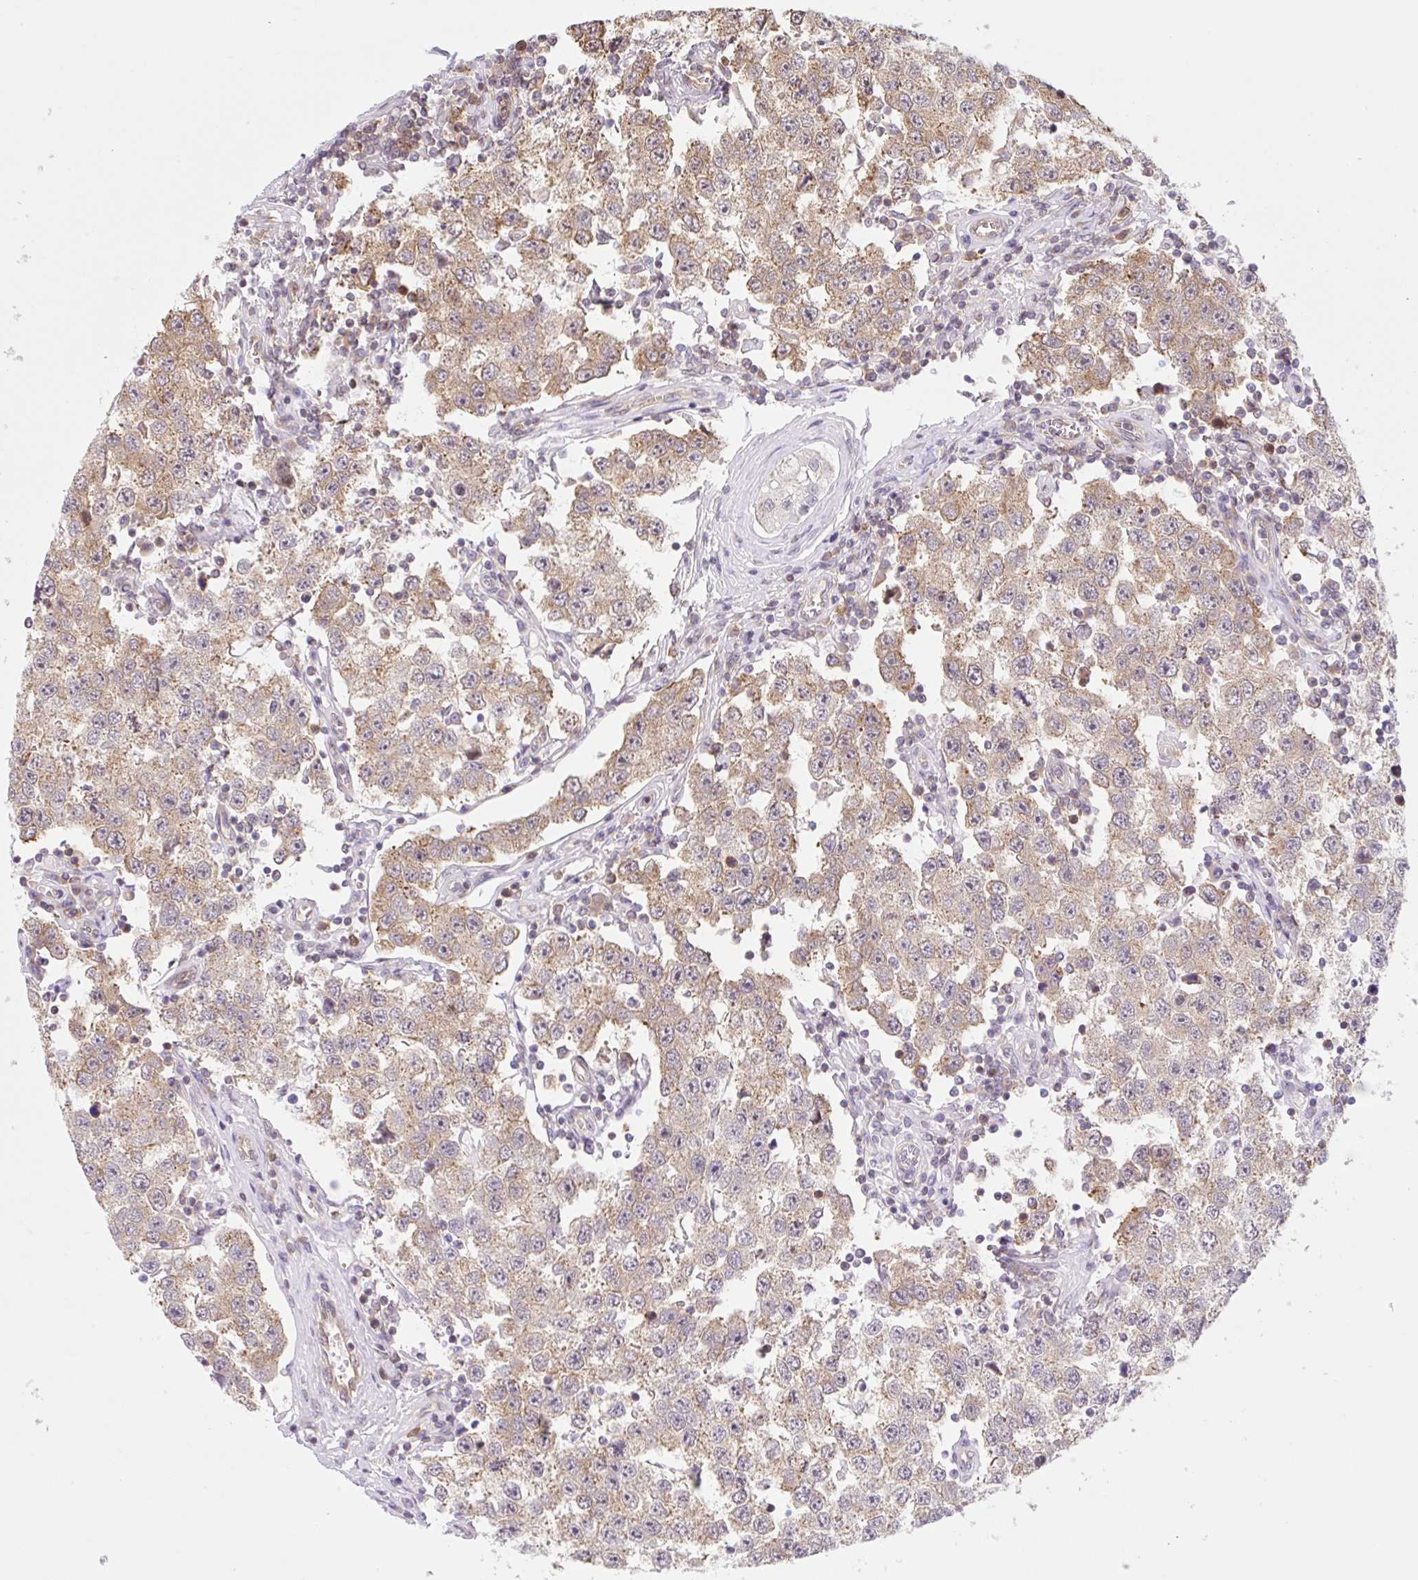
{"staining": {"intensity": "moderate", "quantity": "25%-75%", "location": "cytoplasmic/membranous"}, "tissue": "testis cancer", "cell_type": "Tumor cells", "image_type": "cancer", "snomed": [{"axis": "morphology", "description": "Seminoma, NOS"}, {"axis": "topography", "description": "Testis"}], "caption": "DAB immunohistochemical staining of testis seminoma reveals moderate cytoplasmic/membranous protein expression in about 25%-75% of tumor cells.", "gene": "TBPL2", "patient": {"sex": "male", "age": 34}}